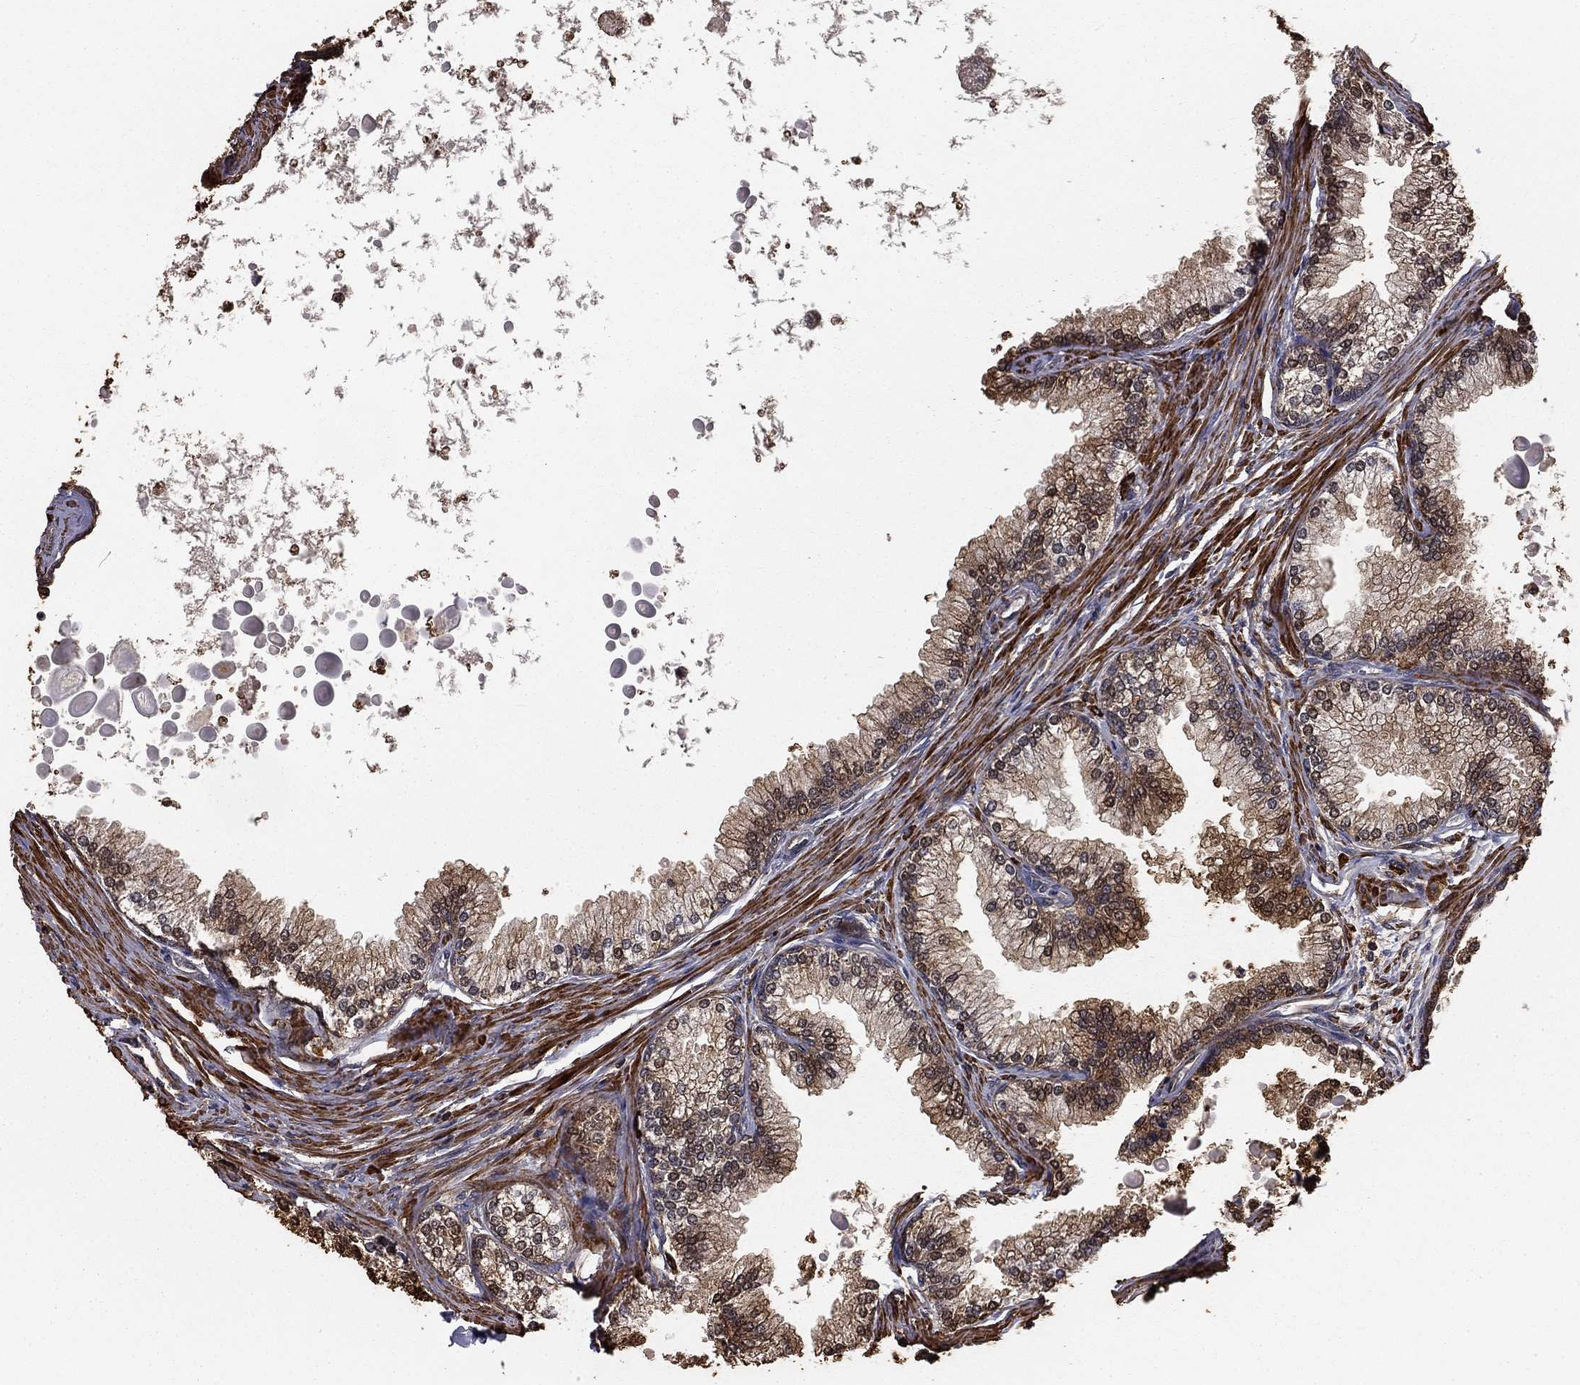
{"staining": {"intensity": "moderate", "quantity": "25%-75%", "location": "cytoplasmic/membranous"}, "tissue": "prostate", "cell_type": "Glandular cells", "image_type": "normal", "snomed": [{"axis": "morphology", "description": "Normal tissue, NOS"}, {"axis": "topography", "description": "Prostate"}], "caption": "A brown stain shows moderate cytoplasmic/membranous staining of a protein in glandular cells of normal human prostate.", "gene": "HABP4", "patient": {"sex": "male", "age": 72}}